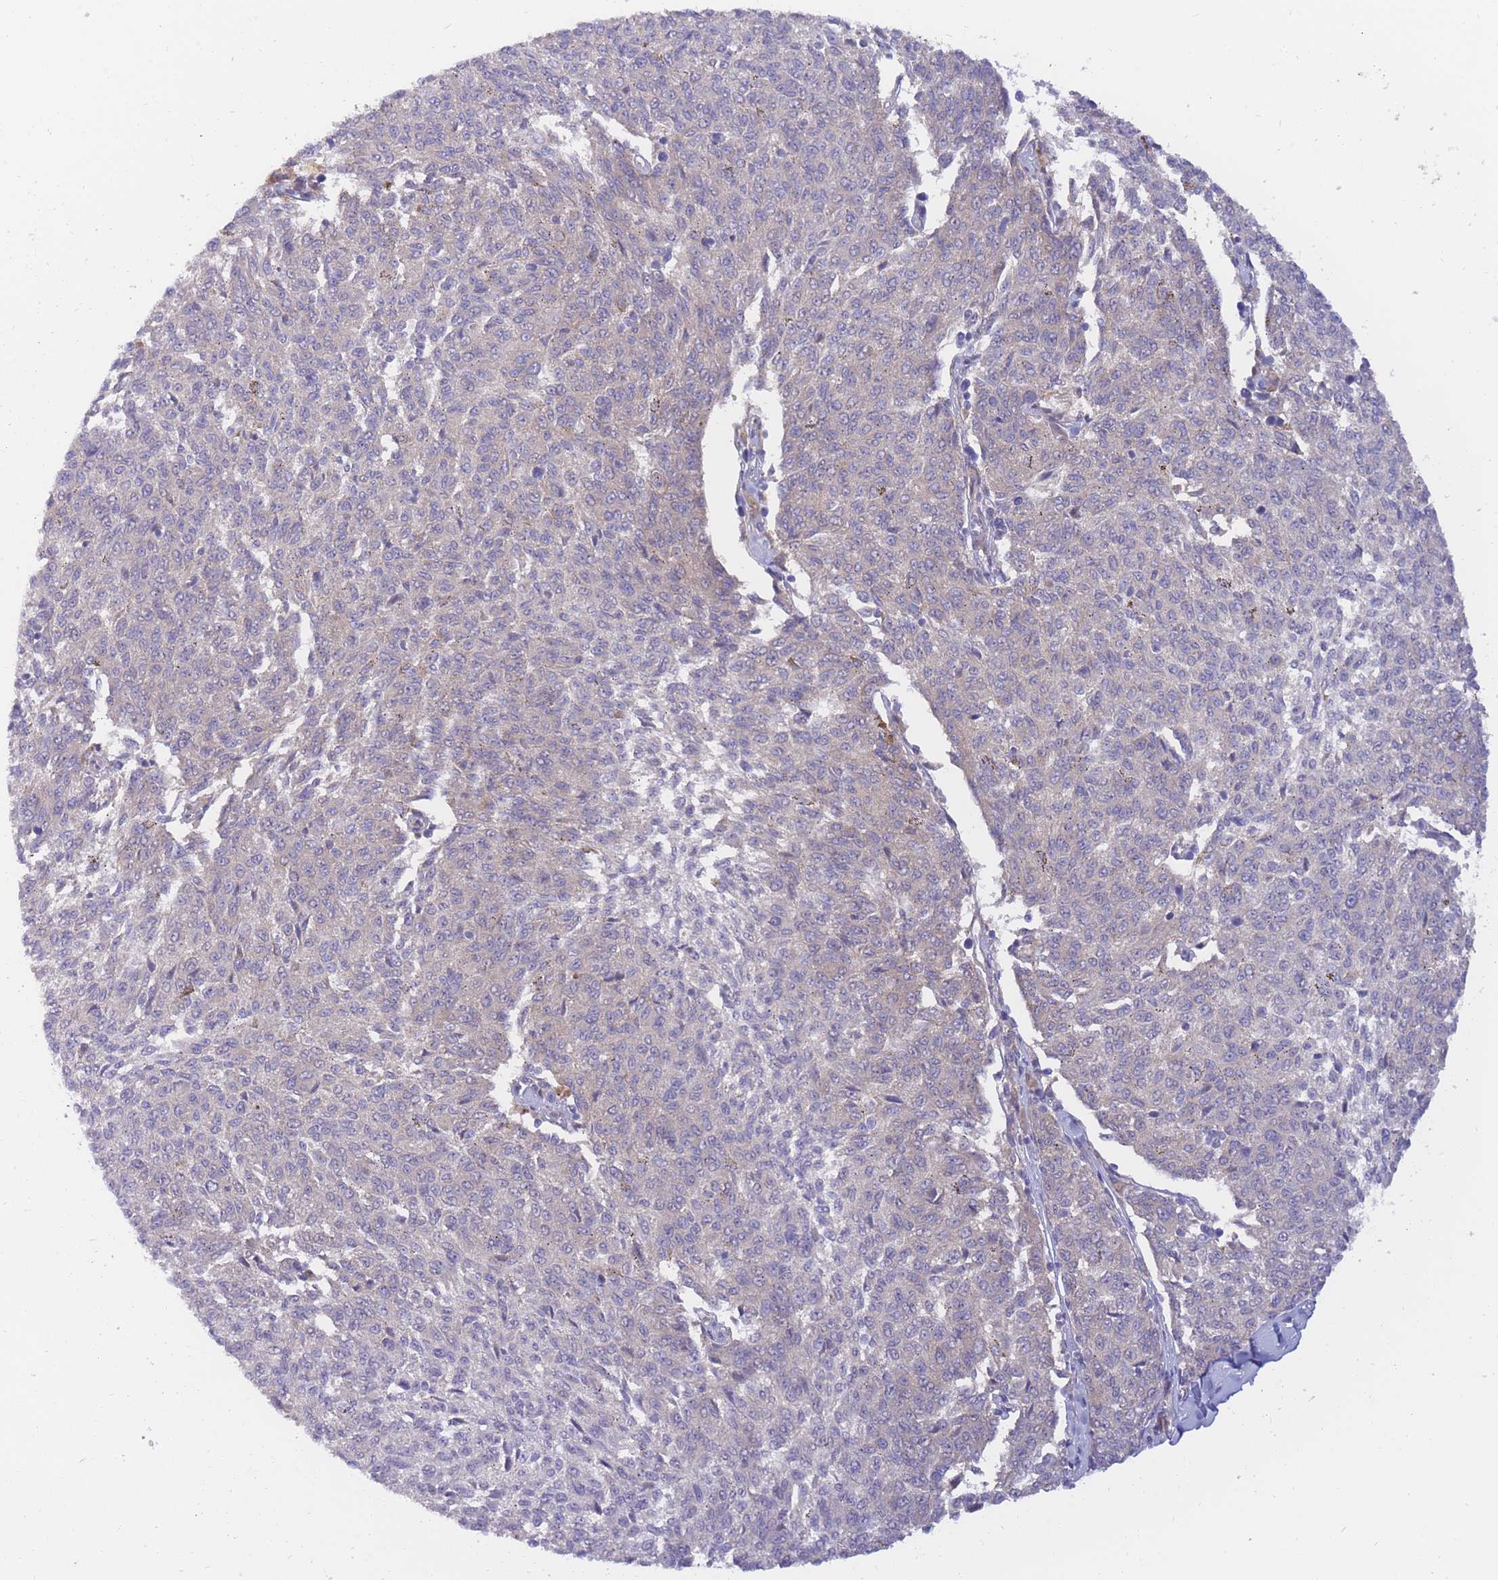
{"staining": {"intensity": "negative", "quantity": "none", "location": "none"}, "tissue": "melanoma", "cell_type": "Tumor cells", "image_type": "cancer", "snomed": [{"axis": "morphology", "description": "Malignant melanoma, NOS"}, {"axis": "topography", "description": "Skin"}], "caption": "An immunohistochemistry histopathology image of malignant melanoma is shown. There is no staining in tumor cells of malignant melanoma.", "gene": "APOL4", "patient": {"sex": "female", "age": 72}}